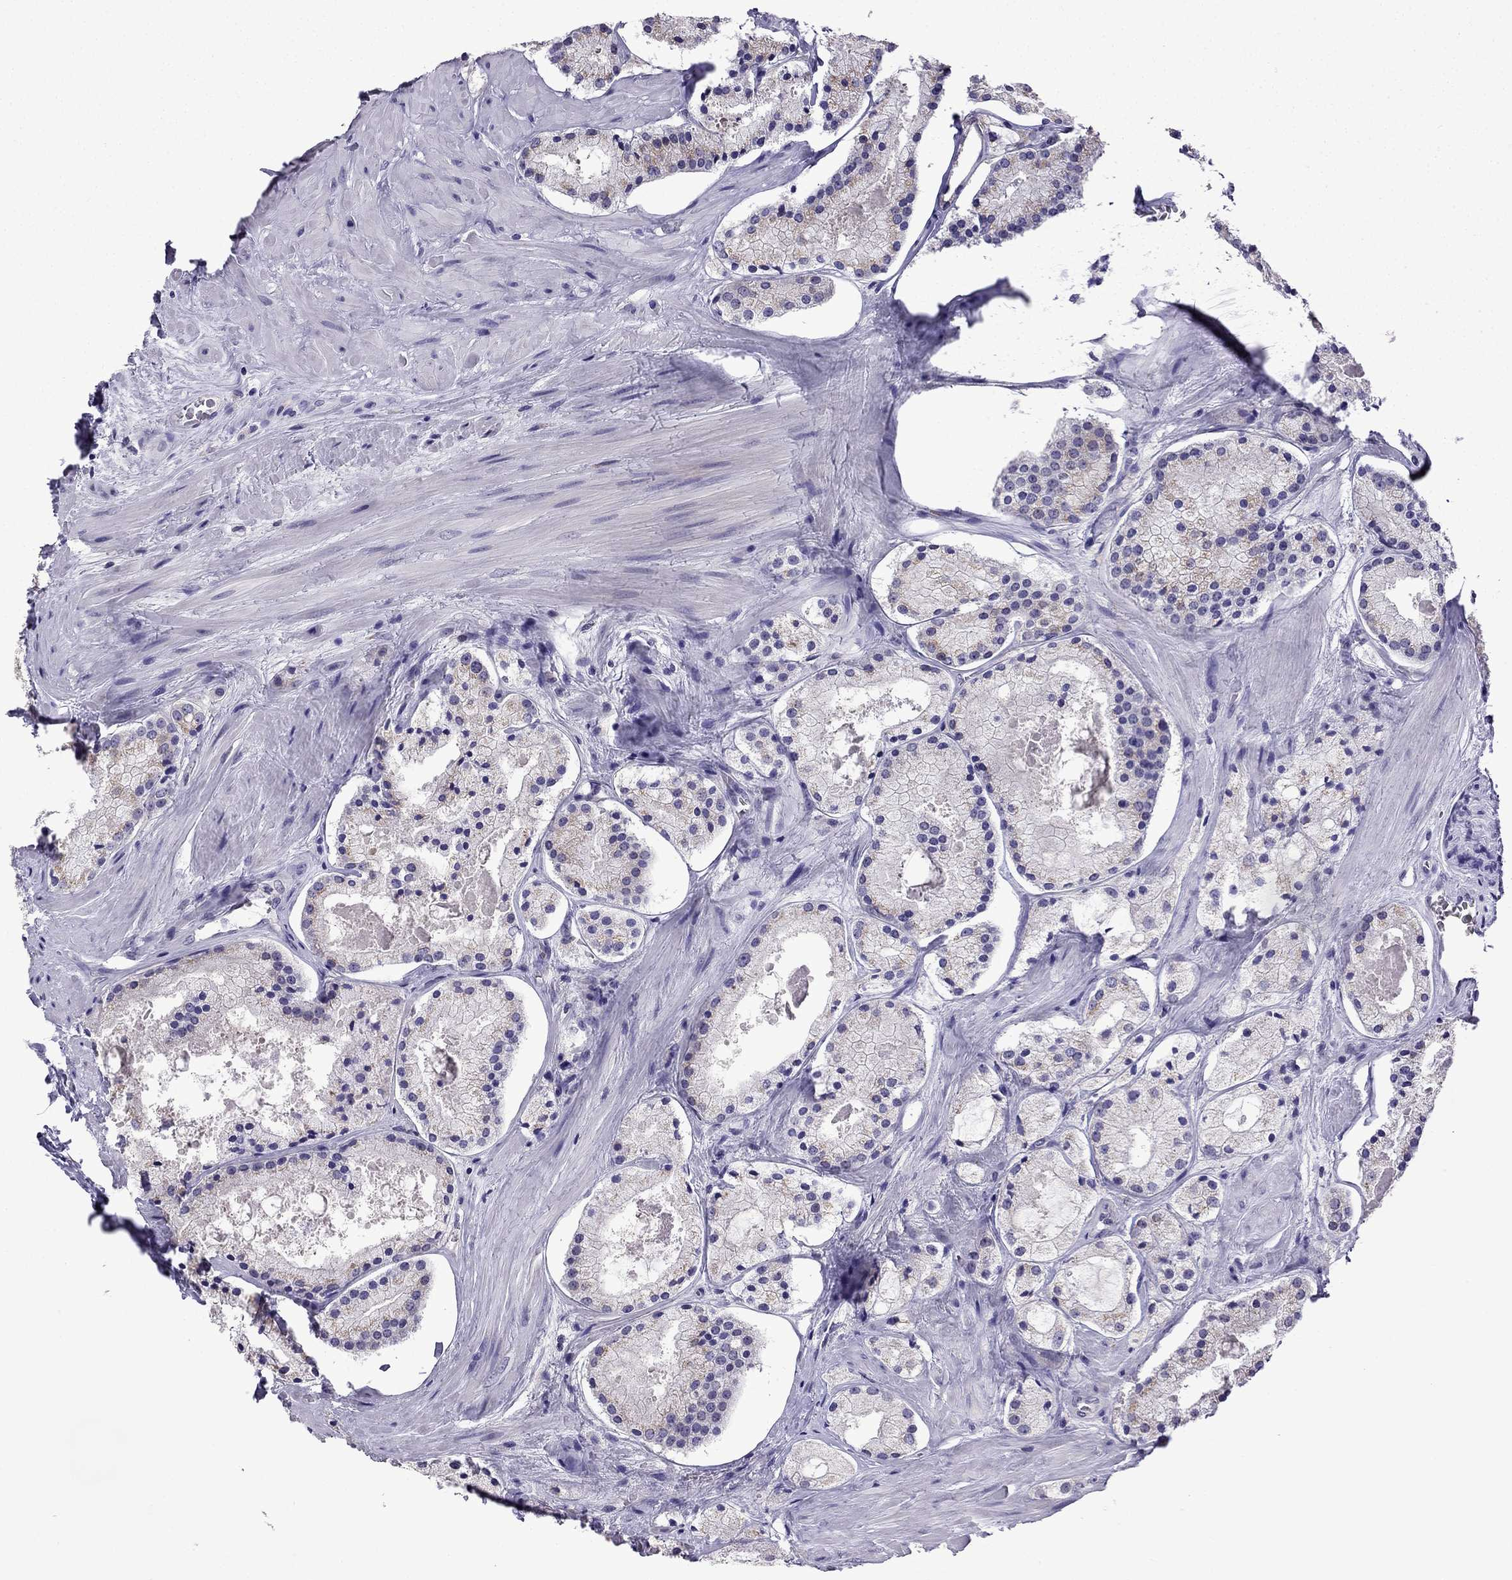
{"staining": {"intensity": "weak", "quantity": "<25%", "location": "cytoplasmic/membranous"}, "tissue": "prostate cancer", "cell_type": "Tumor cells", "image_type": "cancer", "snomed": [{"axis": "morphology", "description": "Adenocarcinoma, NOS"}, {"axis": "morphology", "description": "Adenocarcinoma, High grade"}, {"axis": "topography", "description": "Prostate"}], "caption": "A micrograph of human prostate cancer is negative for staining in tumor cells.", "gene": "TTN", "patient": {"sex": "male", "age": 64}}